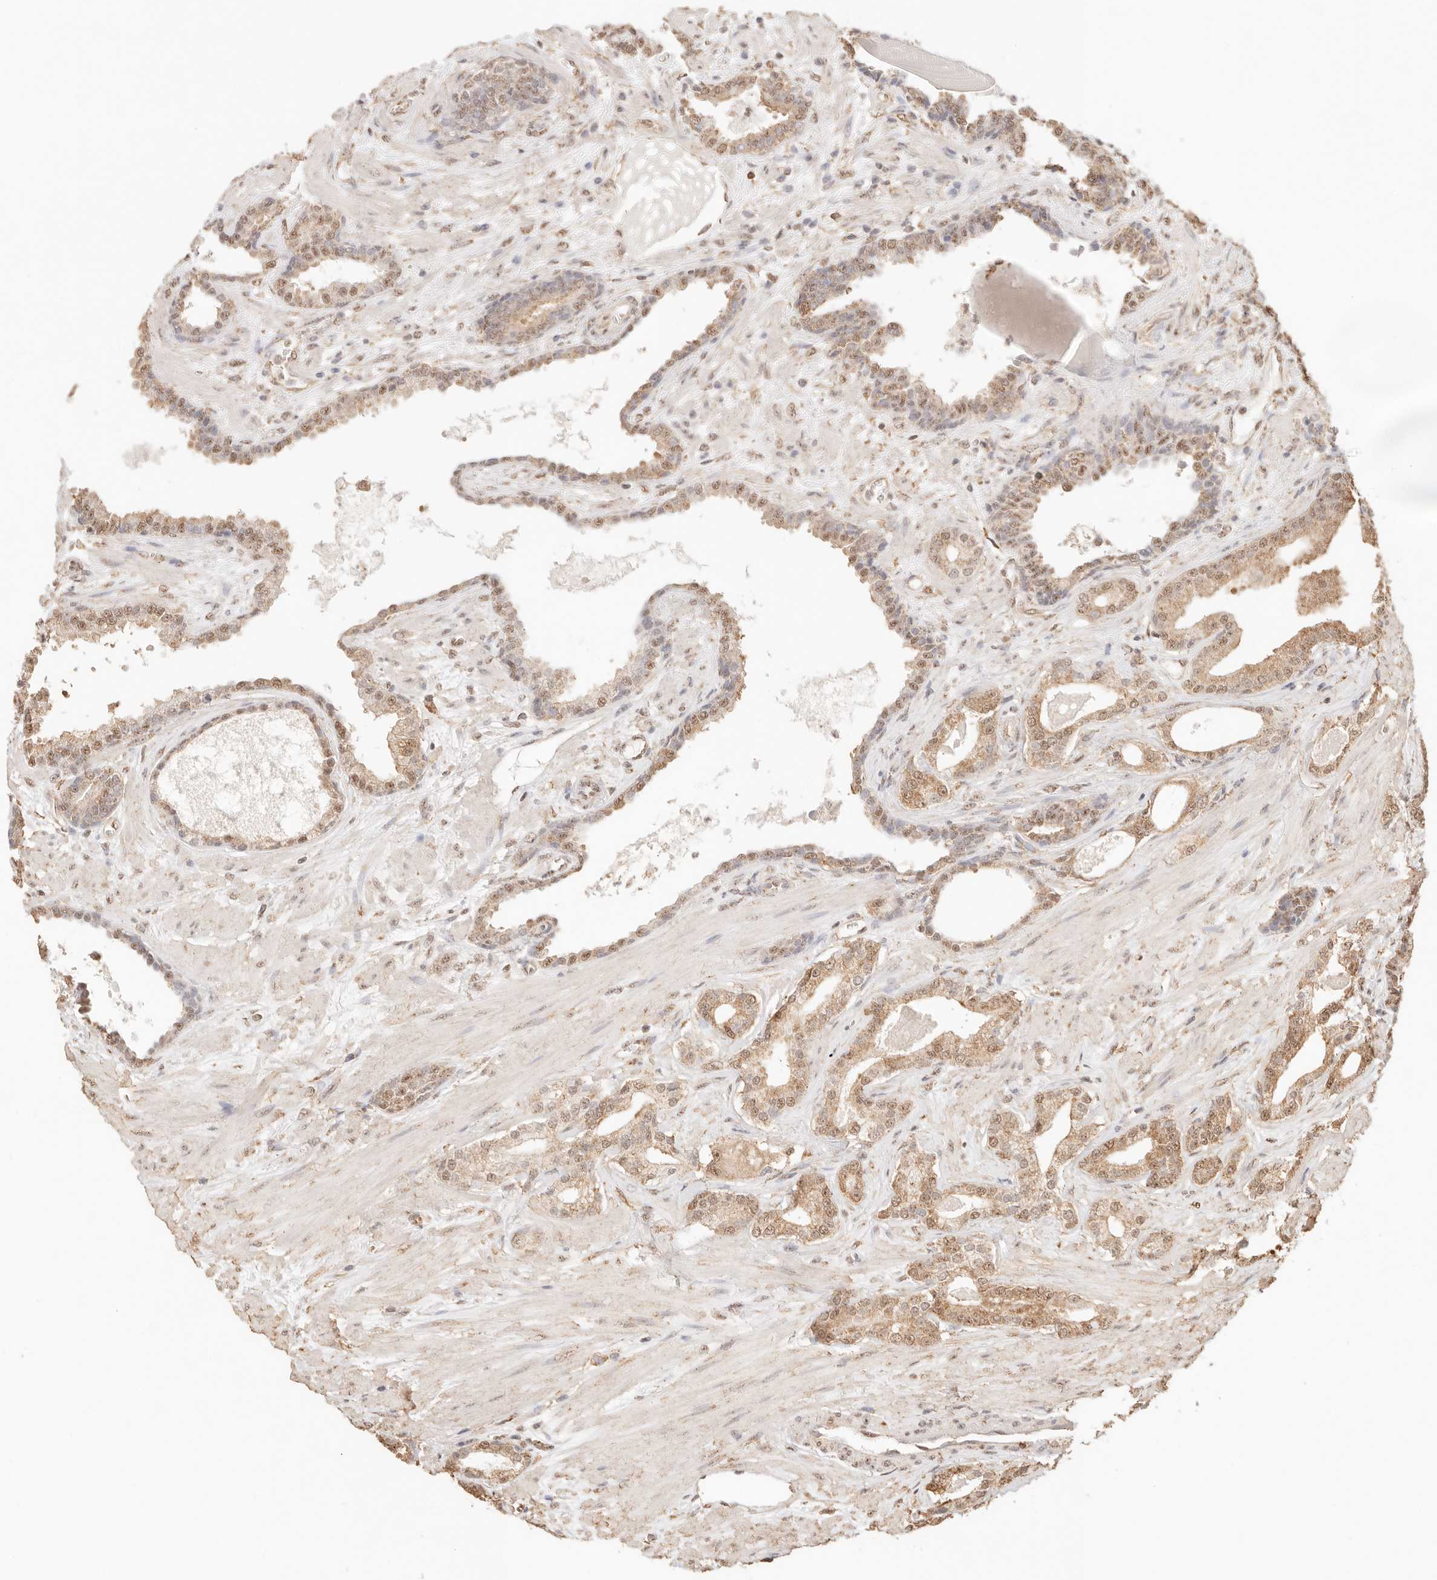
{"staining": {"intensity": "moderate", "quantity": ">75%", "location": "cytoplasmic/membranous,nuclear"}, "tissue": "prostate cancer", "cell_type": "Tumor cells", "image_type": "cancer", "snomed": [{"axis": "morphology", "description": "Adenocarcinoma, Low grade"}, {"axis": "topography", "description": "Prostate"}], "caption": "Prostate cancer tissue shows moderate cytoplasmic/membranous and nuclear staining in approximately >75% of tumor cells", "gene": "IL1R2", "patient": {"sex": "male", "age": 70}}